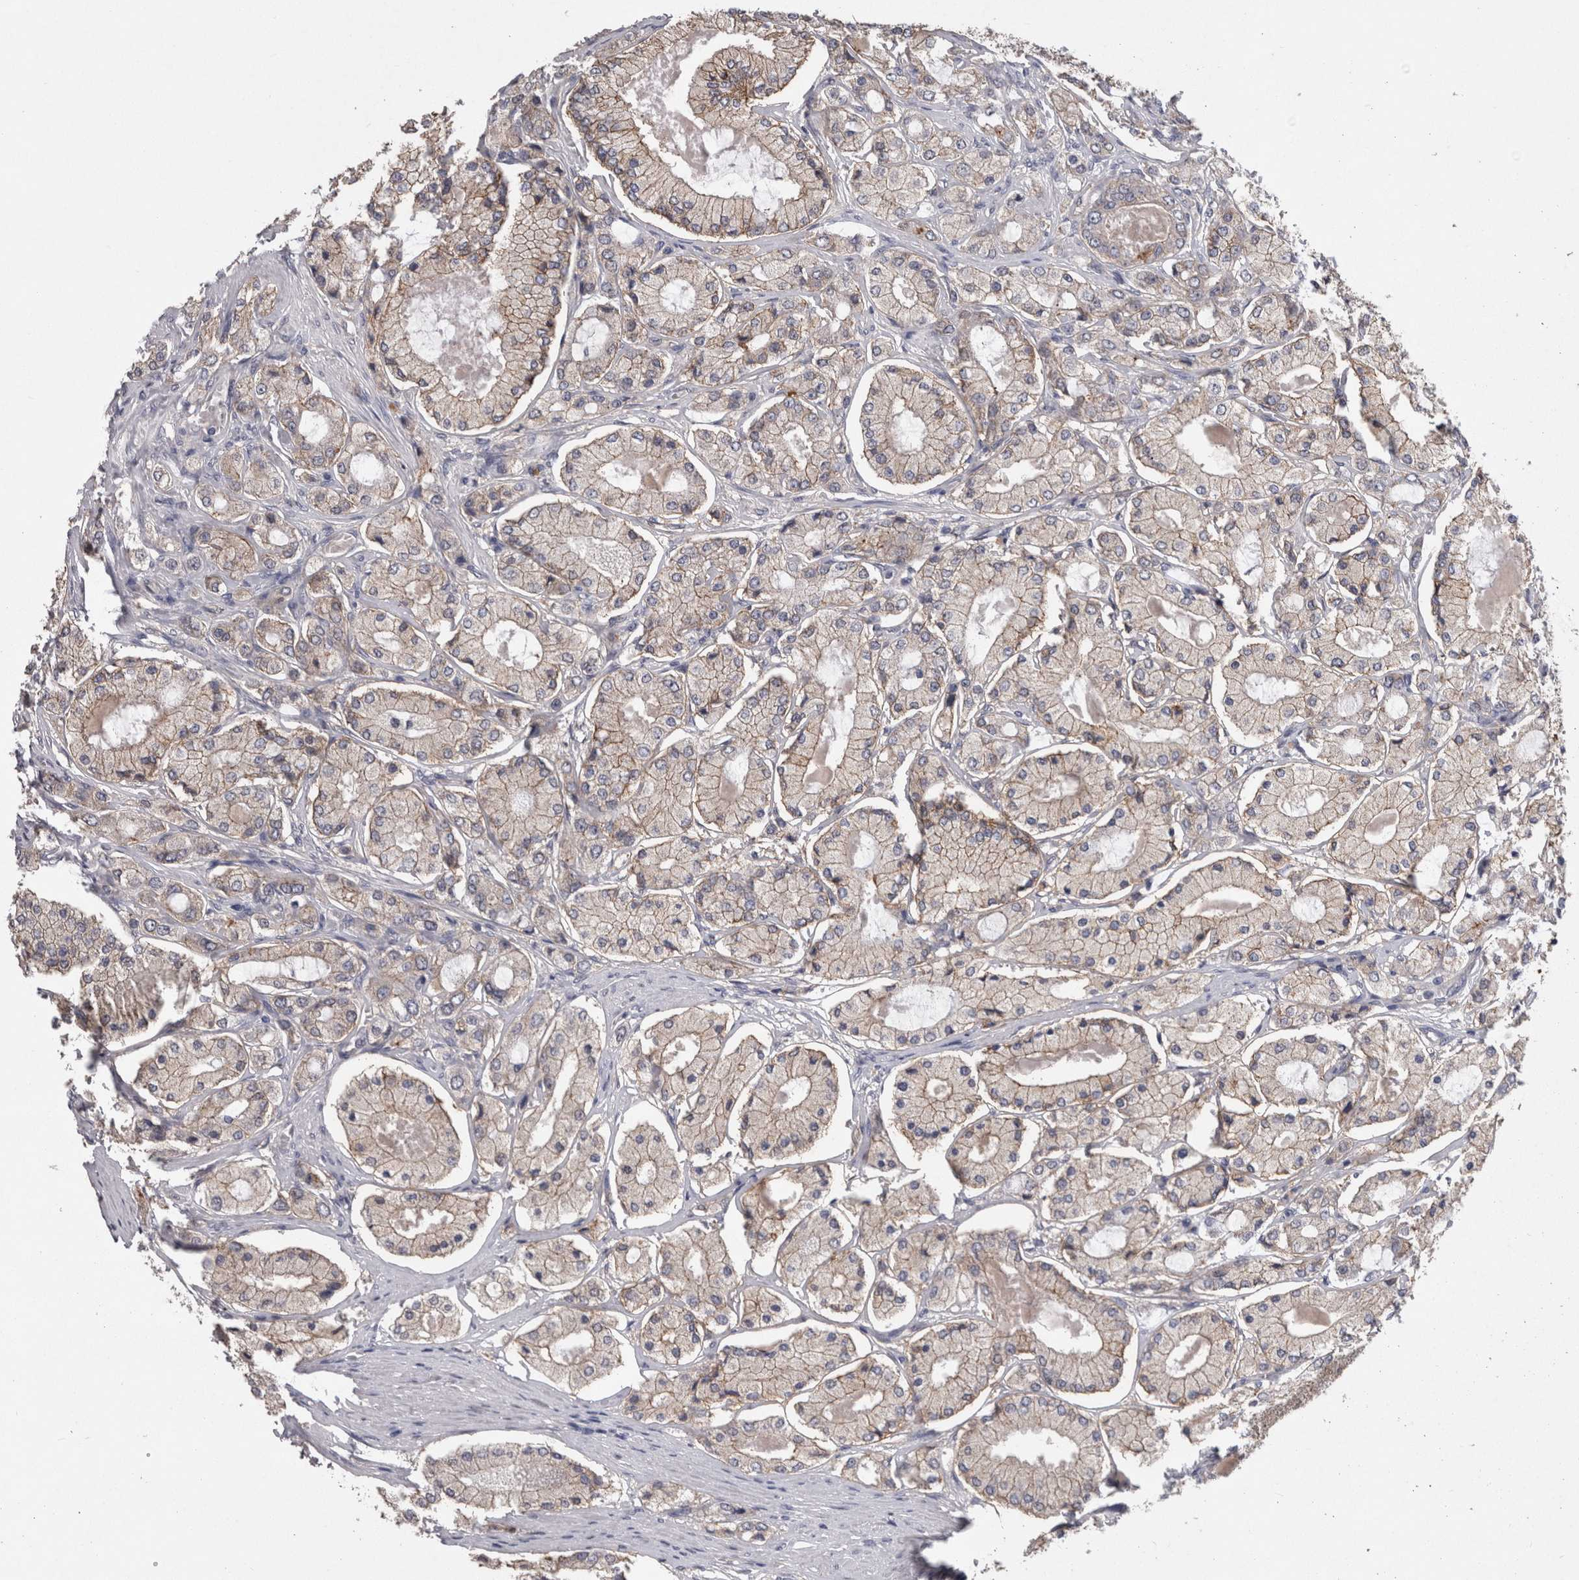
{"staining": {"intensity": "moderate", "quantity": ">75%", "location": "cytoplasmic/membranous"}, "tissue": "prostate cancer", "cell_type": "Tumor cells", "image_type": "cancer", "snomed": [{"axis": "morphology", "description": "Adenocarcinoma, High grade"}, {"axis": "topography", "description": "Prostate"}], "caption": "Protein expression by IHC displays moderate cytoplasmic/membranous staining in approximately >75% of tumor cells in prostate cancer (adenocarcinoma (high-grade)).", "gene": "NECTIN2", "patient": {"sex": "male", "age": 65}}